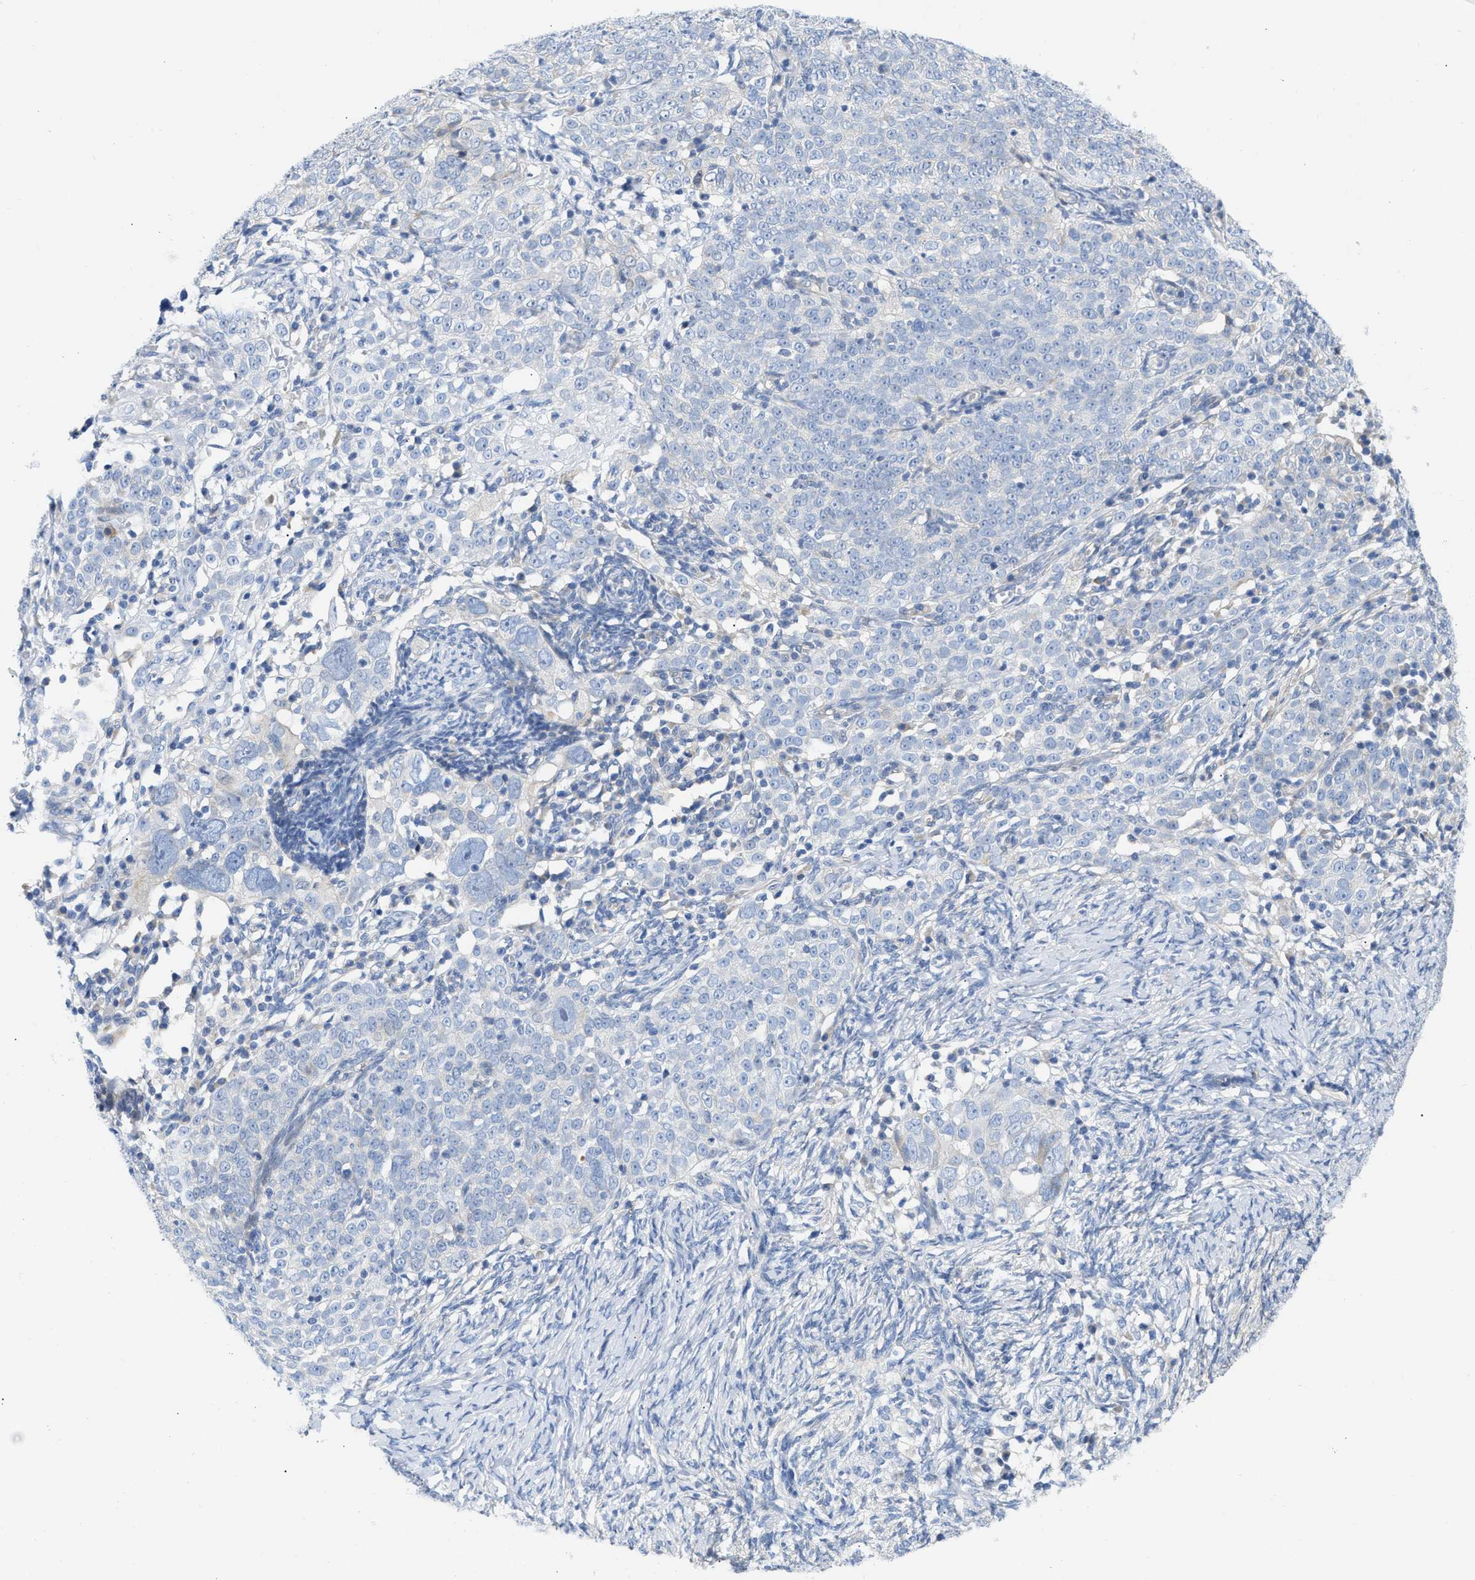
{"staining": {"intensity": "negative", "quantity": "none", "location": "none"}, "tissue": "ovarian cancer", "cell_type": "Tumor cells", "image_type": "cancer", "snomed": [{"axis": "morphology", "description": "Normal tissue, NOS"}, {"axis": "morphology", "description": "Cystadenocarcinoma, serous, NOS"}, {"axis": "topography", "description": "Ovary"}], "caption": "This is an immunohistochemistry photomicrograph of ovarian cancer. There is no positivity in tumor cells.", "gene": "FHL1", "patient": {"sex": "female", "age": 62}}